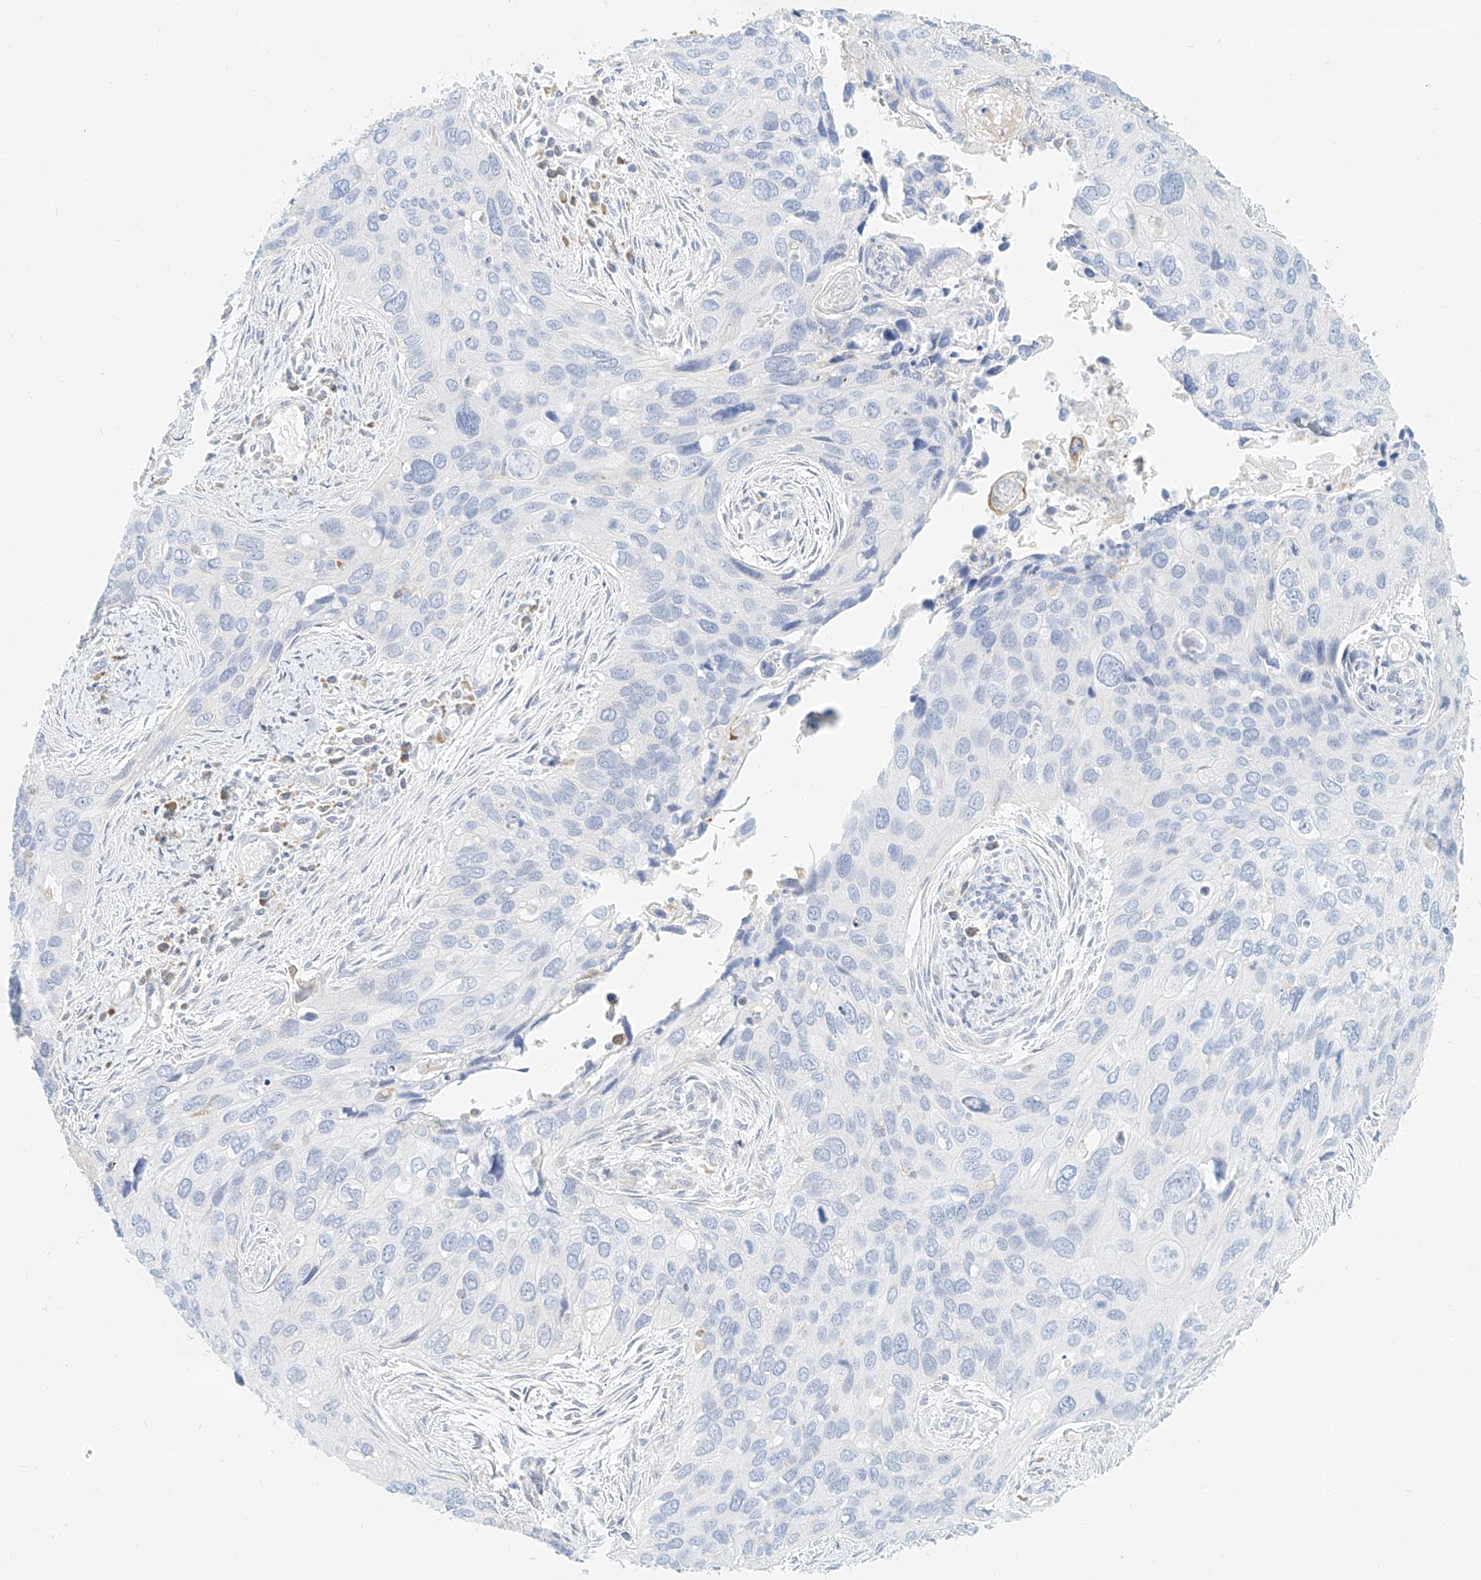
{"staining": {"intensity": "negative", "quantity": "none", "location": "none"}, "tissue": "cervical cancer", "cell_type": "Tumor cells", "image_type": "cancer", "snomed": [{"axis": "morphology", "description": "Squamous cell carcinoma, NOS"}, {"axis": "topography", "description": "Cervix"}], "caption": "The IHC image has no significant positivity in tumor cells of squamous cell carcinoma (cervical) tissue.", "gene": "DHRS7", "patient": {"sex": "female", "age": 55}}